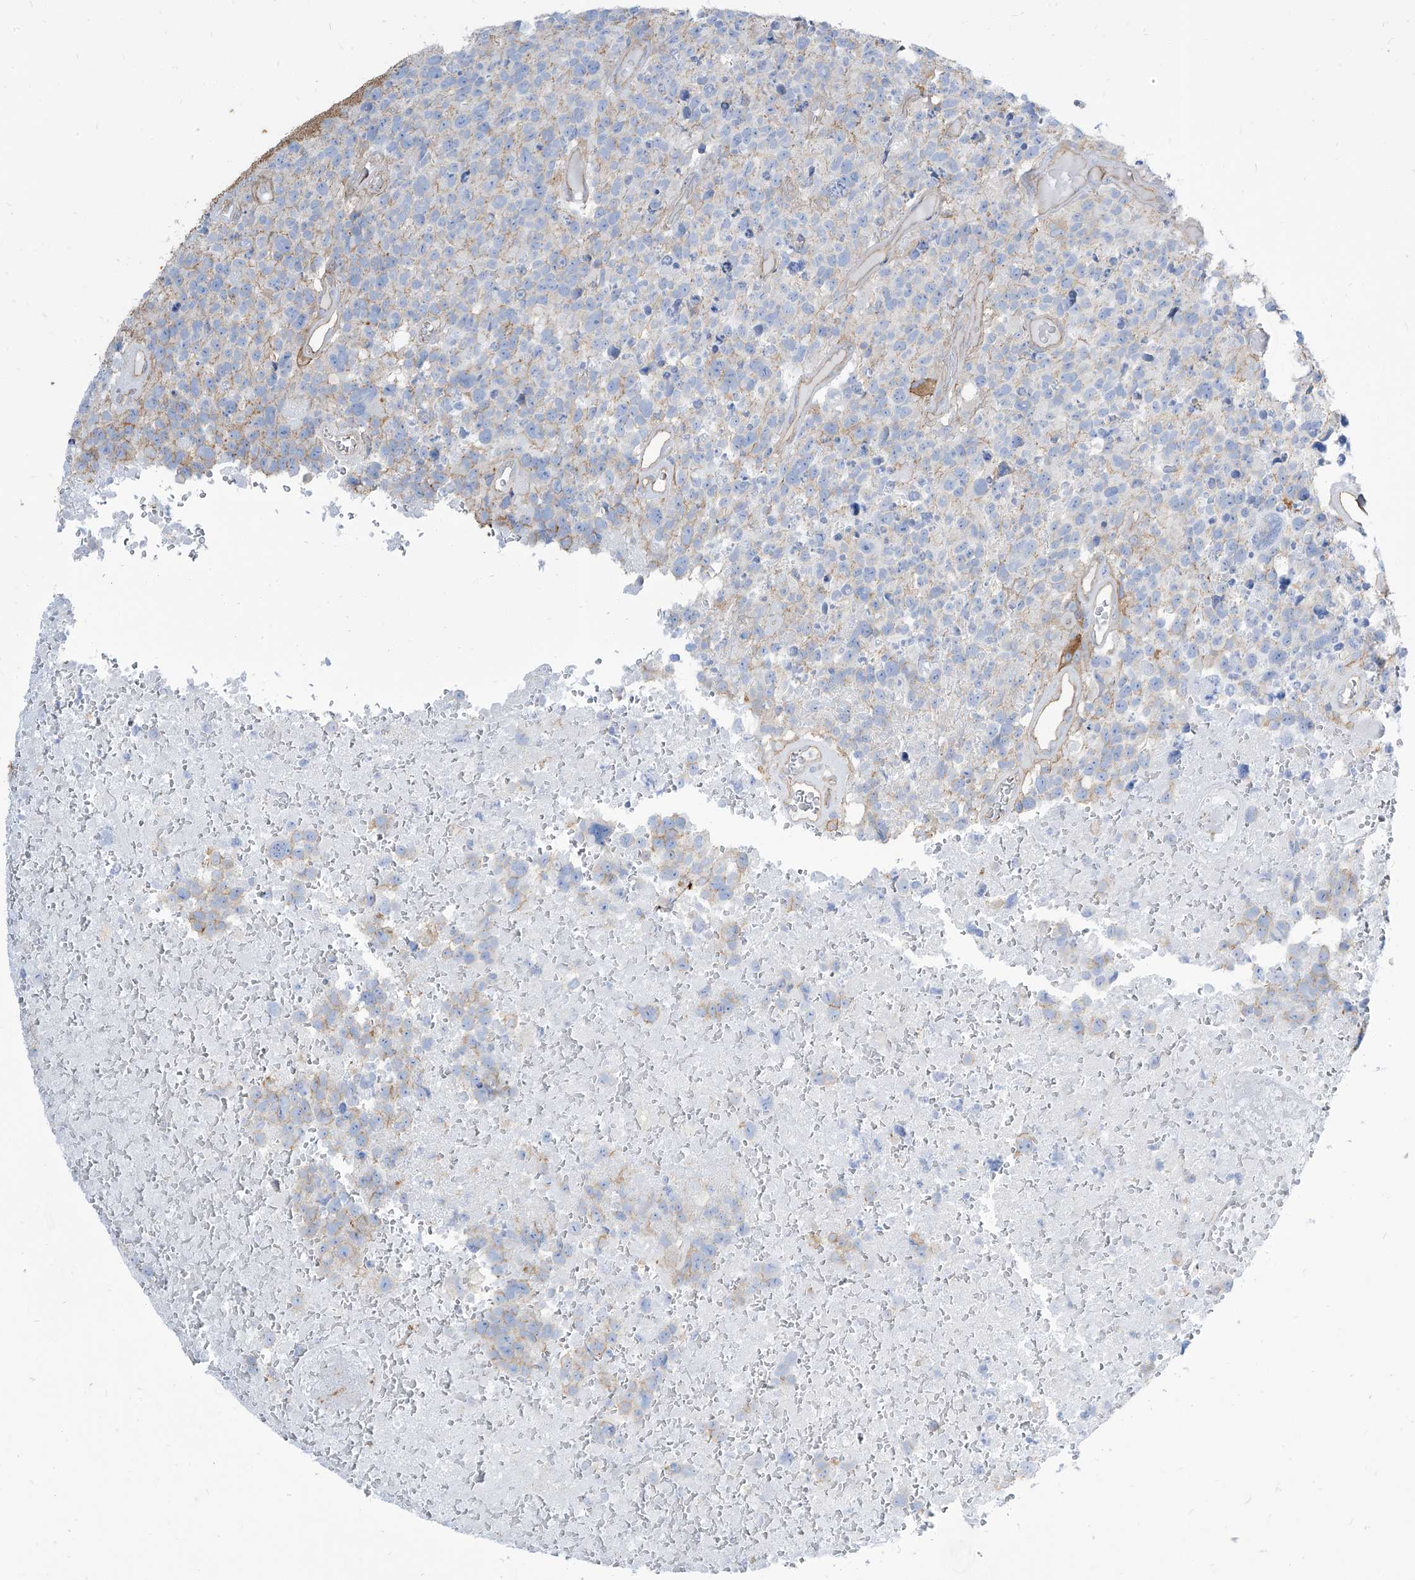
{"staining": {"intensity": "negative", "quantity": "none", "location": "none"}, "tissue": "glioma", "cell_type": "Tumor cells", "image_type": "cancer", "snomed": [{"axis": "morphology", "description": "Glioma, malignant, High grade"}, {"axis": "topography", "description": "Brain"}], "caption": "High-grade glioma (malignant) was stained to show a protein in brown. There is no significant staining in tumor cells.", "gene": "TXLNB", "patient": {"sex": "male", "age": 69}}